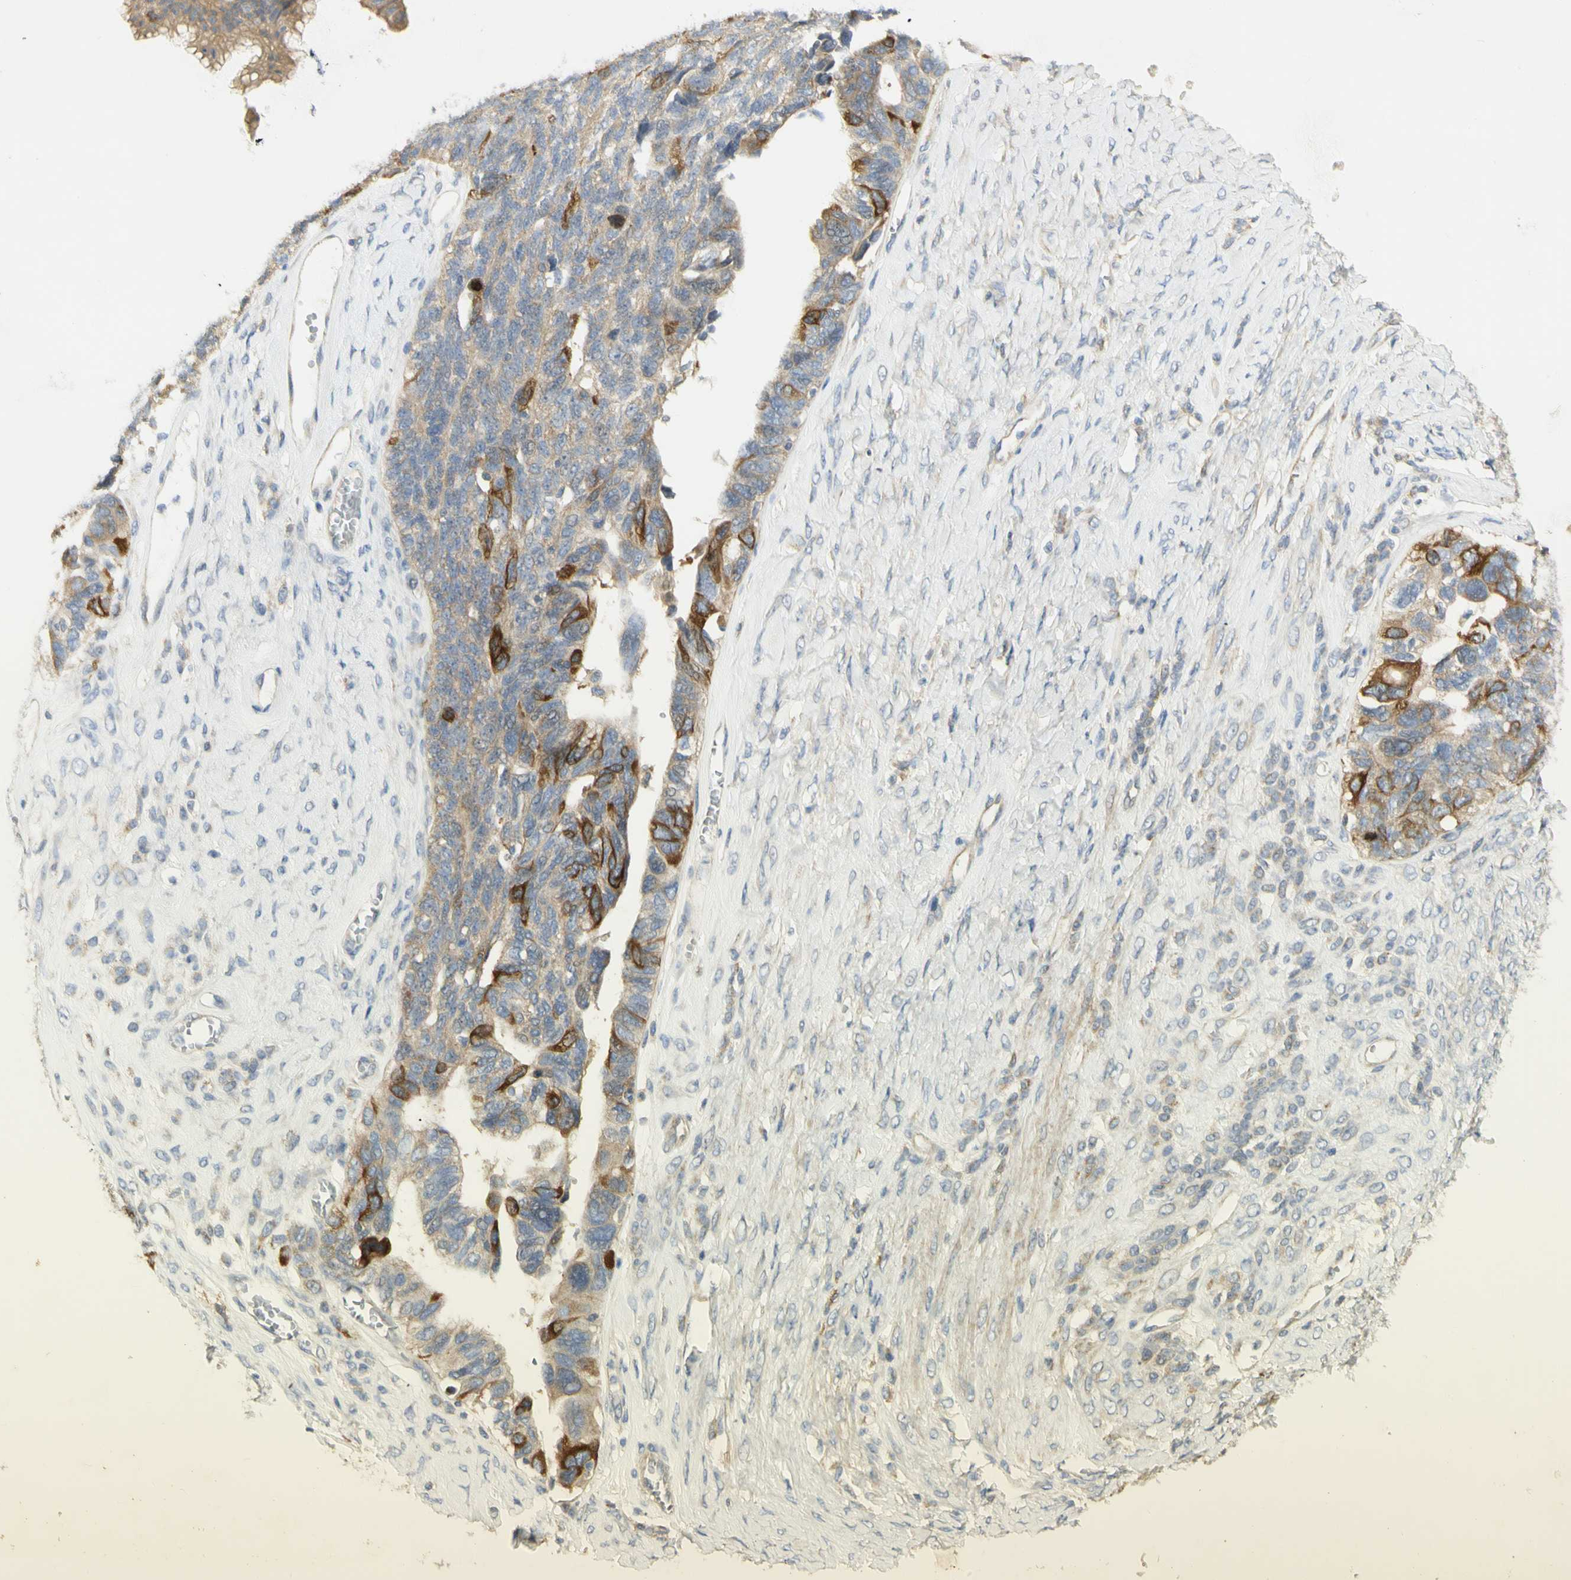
{"staining": {"intensity": "strong", "quantity": "25%-75%", "location": "cytoplasmic/membranous"}, "tissue": "ovarian cancer", "cell_type": "Tumor cells", "image_type": "cancer", "snomed": [{"axis": "morphology", "description": "Cystadenocarcinoma, serous, NOS"}, {"axis": "topography", "description": "Ovary"}], "caption": "A histopathology image of human serous cystadenocarcinoma (ovarian) stained for a protein exhibits strong cytoplasmic/membranous brown staining in tumor cells. Using DAB (brown) and hematoxylin (blue) stains, captured at high magnification using brightfield microscopy.", "gene": "KIF11", "patient": {"sex": "female", "age": 79}}